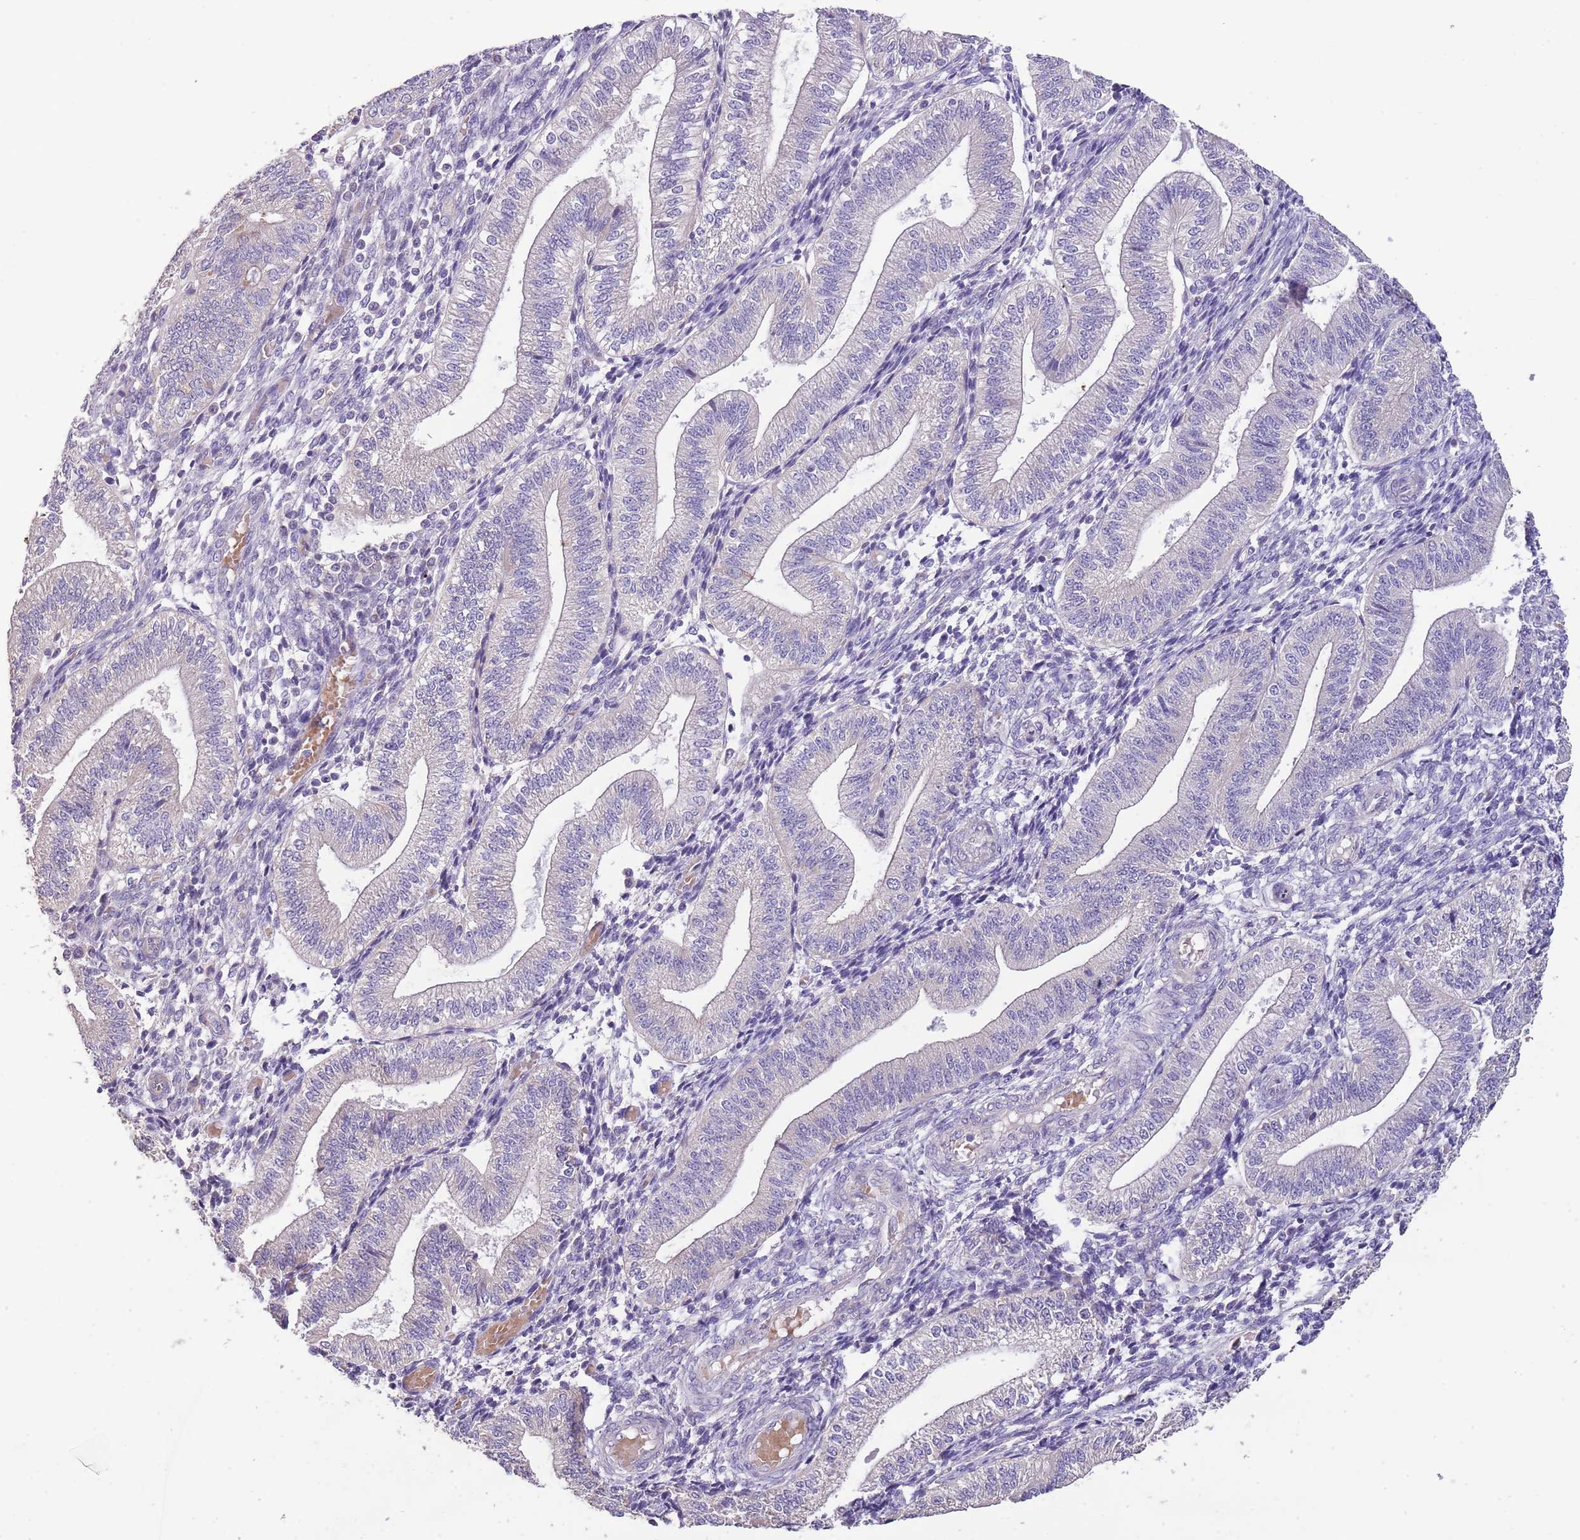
{"staining": {"intensity": "negative", "quantity": "none", "location": "none"}, "tissue": "endometrium", "cell_type": "Cells in endometrial stroma", "image_type": "normal", "snomed": [{"axis": "morphology", "description": "Normal tissue, NOS"}, {"axis": "topography", "description": "Endometrium"}], "caption": "This histopathology image is of unremarkable endometrium stained with immunohistochemistry to label a protein in brown with the nuclei are counter-stained blue. There is no staining in cells in endometrial stroma.", "gene": "ZNF658", "patient": {"sex": "female", "age": 34}}